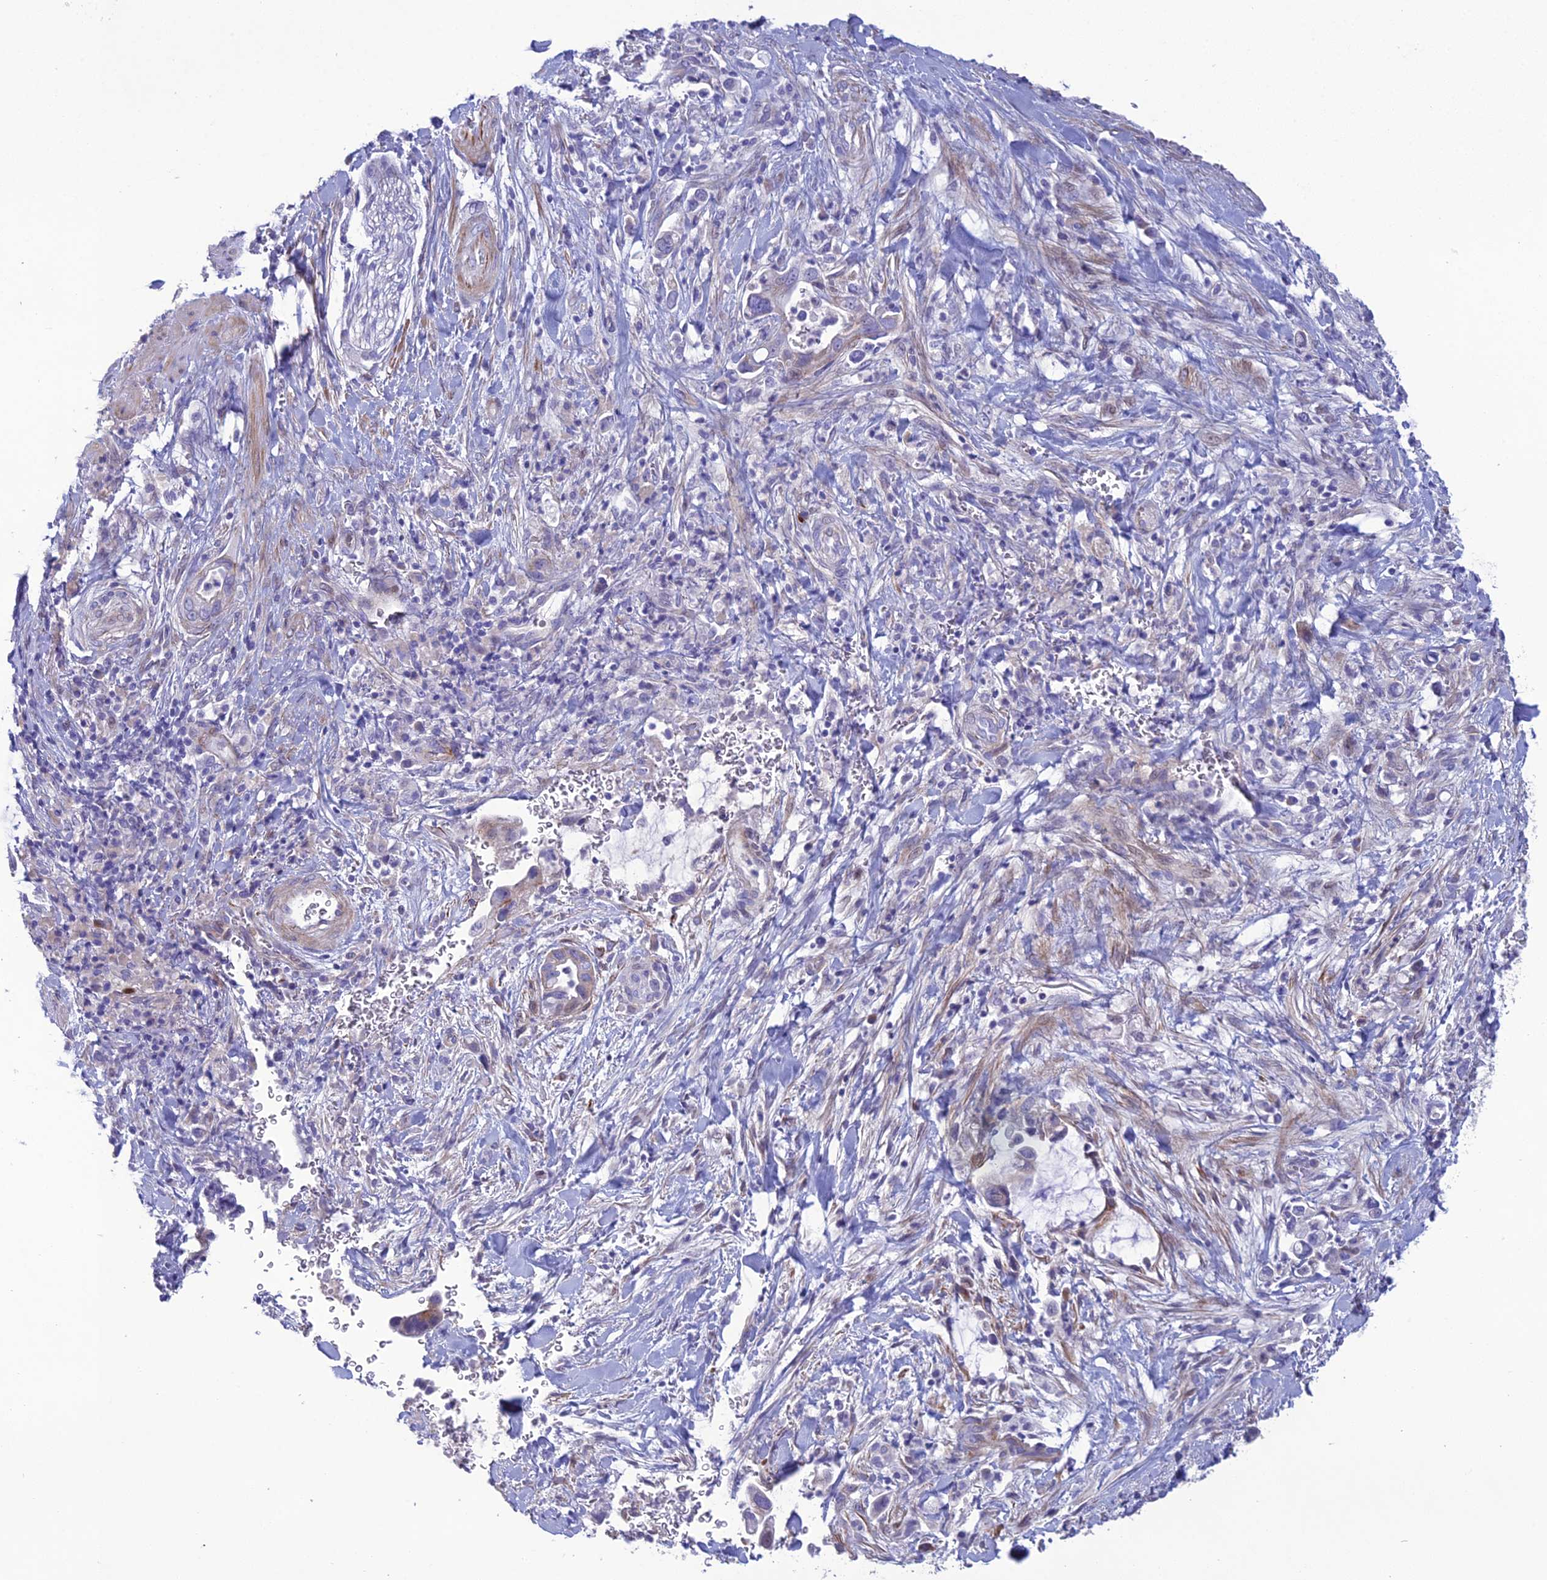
{"staining": {"intensity": "weak", "quantity": "<25%", "location": "cytoplasmic/membranous"}, "tissue": "pancreatic cancer", "cell_type": "Tumor cells", "image_type": "cancer", "snomed": [{"axis": "morphology", "description": "Adenocarcinoma, NOS"}, {"axis": "topography", "description": "Pancreas"}], "caption": "Pancreatic cancer was stained to show a protein in brown. There is no significant positivity in tumor cells.", "gene": "OR56B1", "patient": {"sex": "male", "age": 75}}